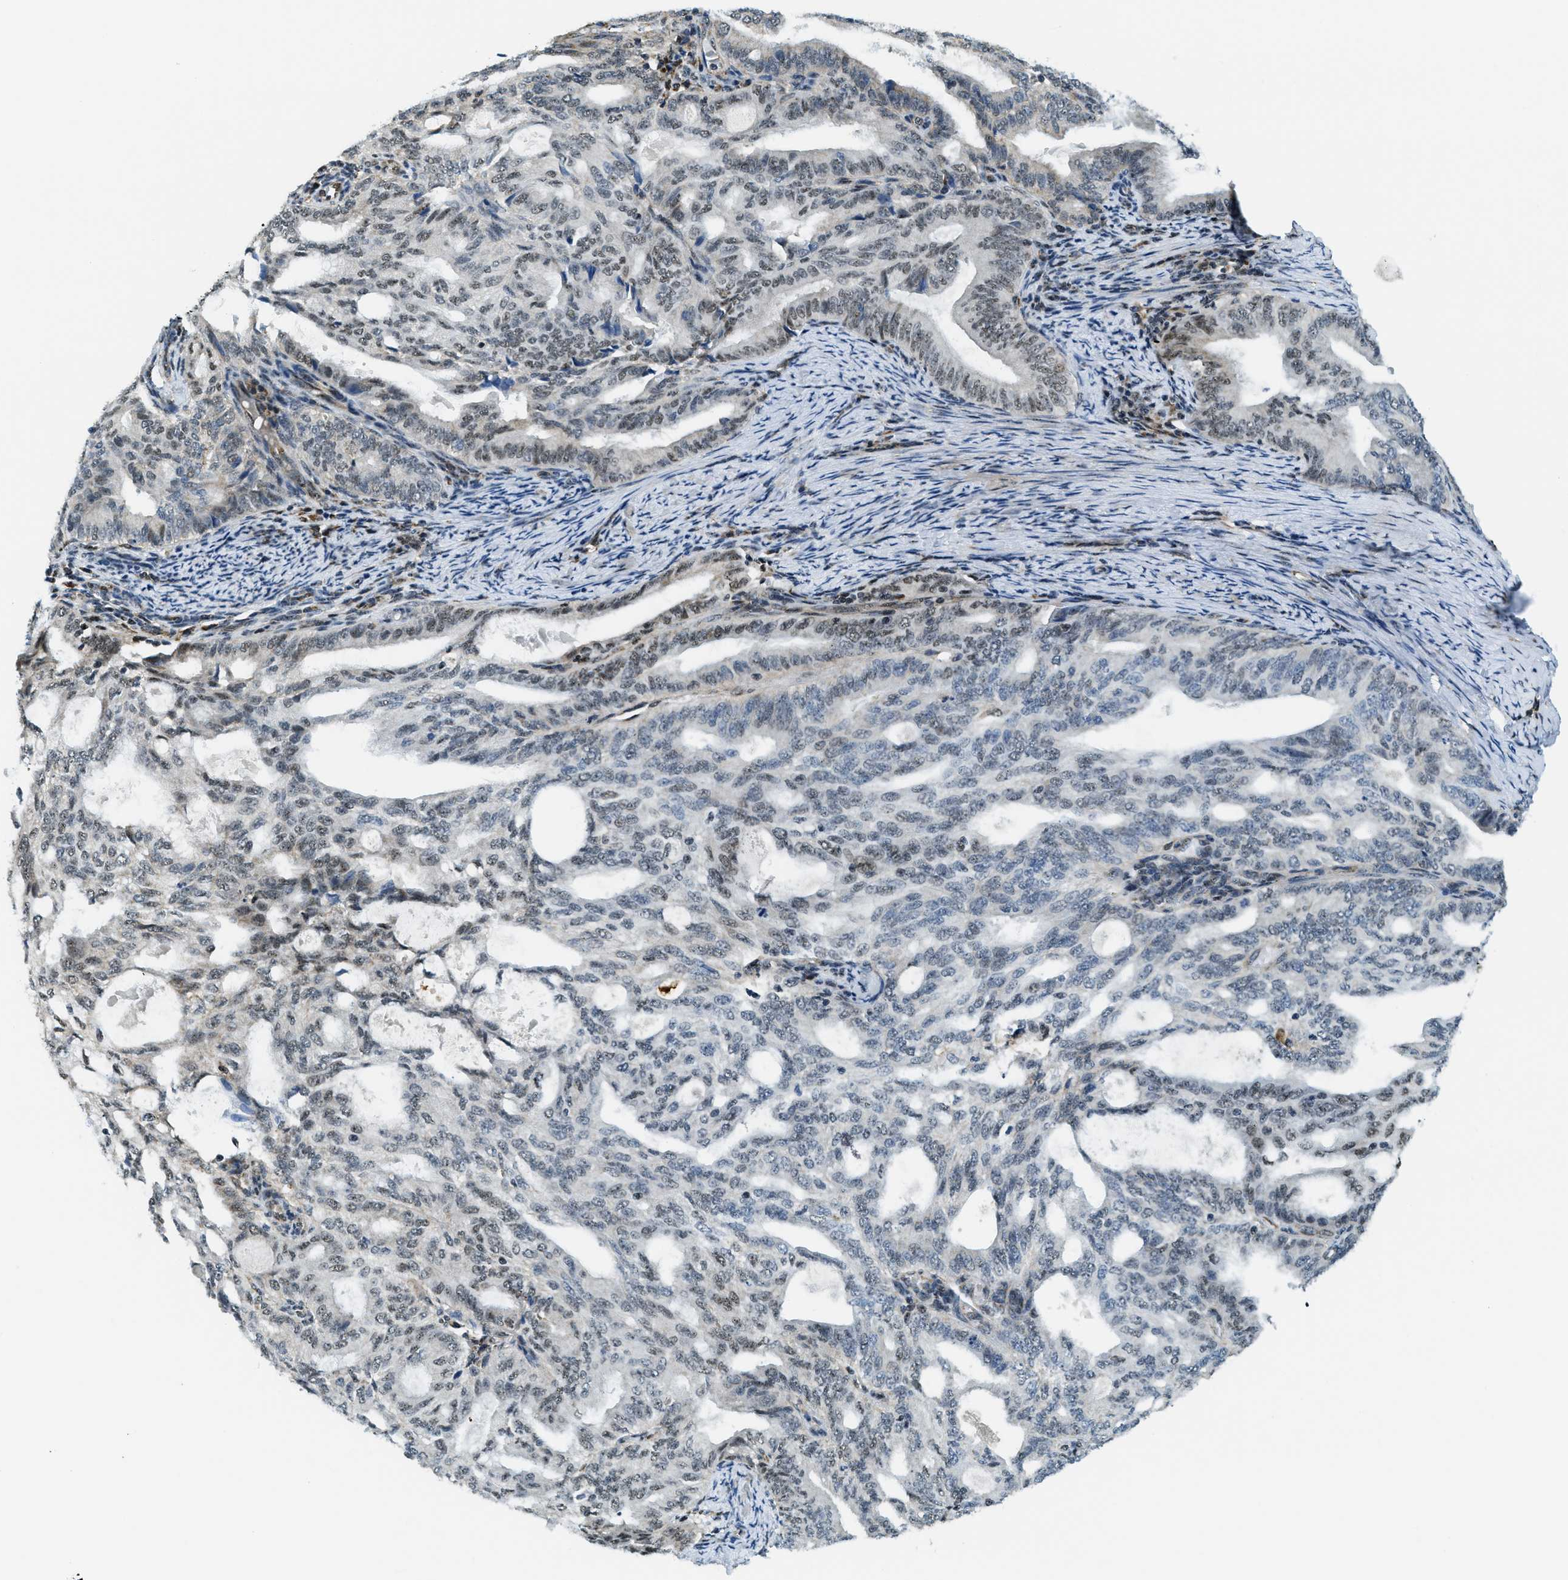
{"staining": {"intensity": "moderate", "quantity": ">75%", "location": "cytoplasmic/membranous,nuclear"}, "tissue": "endometrial cancer", "cell_type": "Tumor cells", "image_type": "cancer", "snomed": [{"axis": "morphology", "description": "Adenocarcinoma, NOS"}, {"axis": "topography", "description": "Endometrium"}], "caption": "Immunohistochemical staining of human endometrial adenocarcinoma exhibits medium levels of moderate cytoplasmic/membranous and nuclear positivity in about >75% of tumor cells.", "gene": "SP100", "patient": {"sex": "female", "age": 58}}